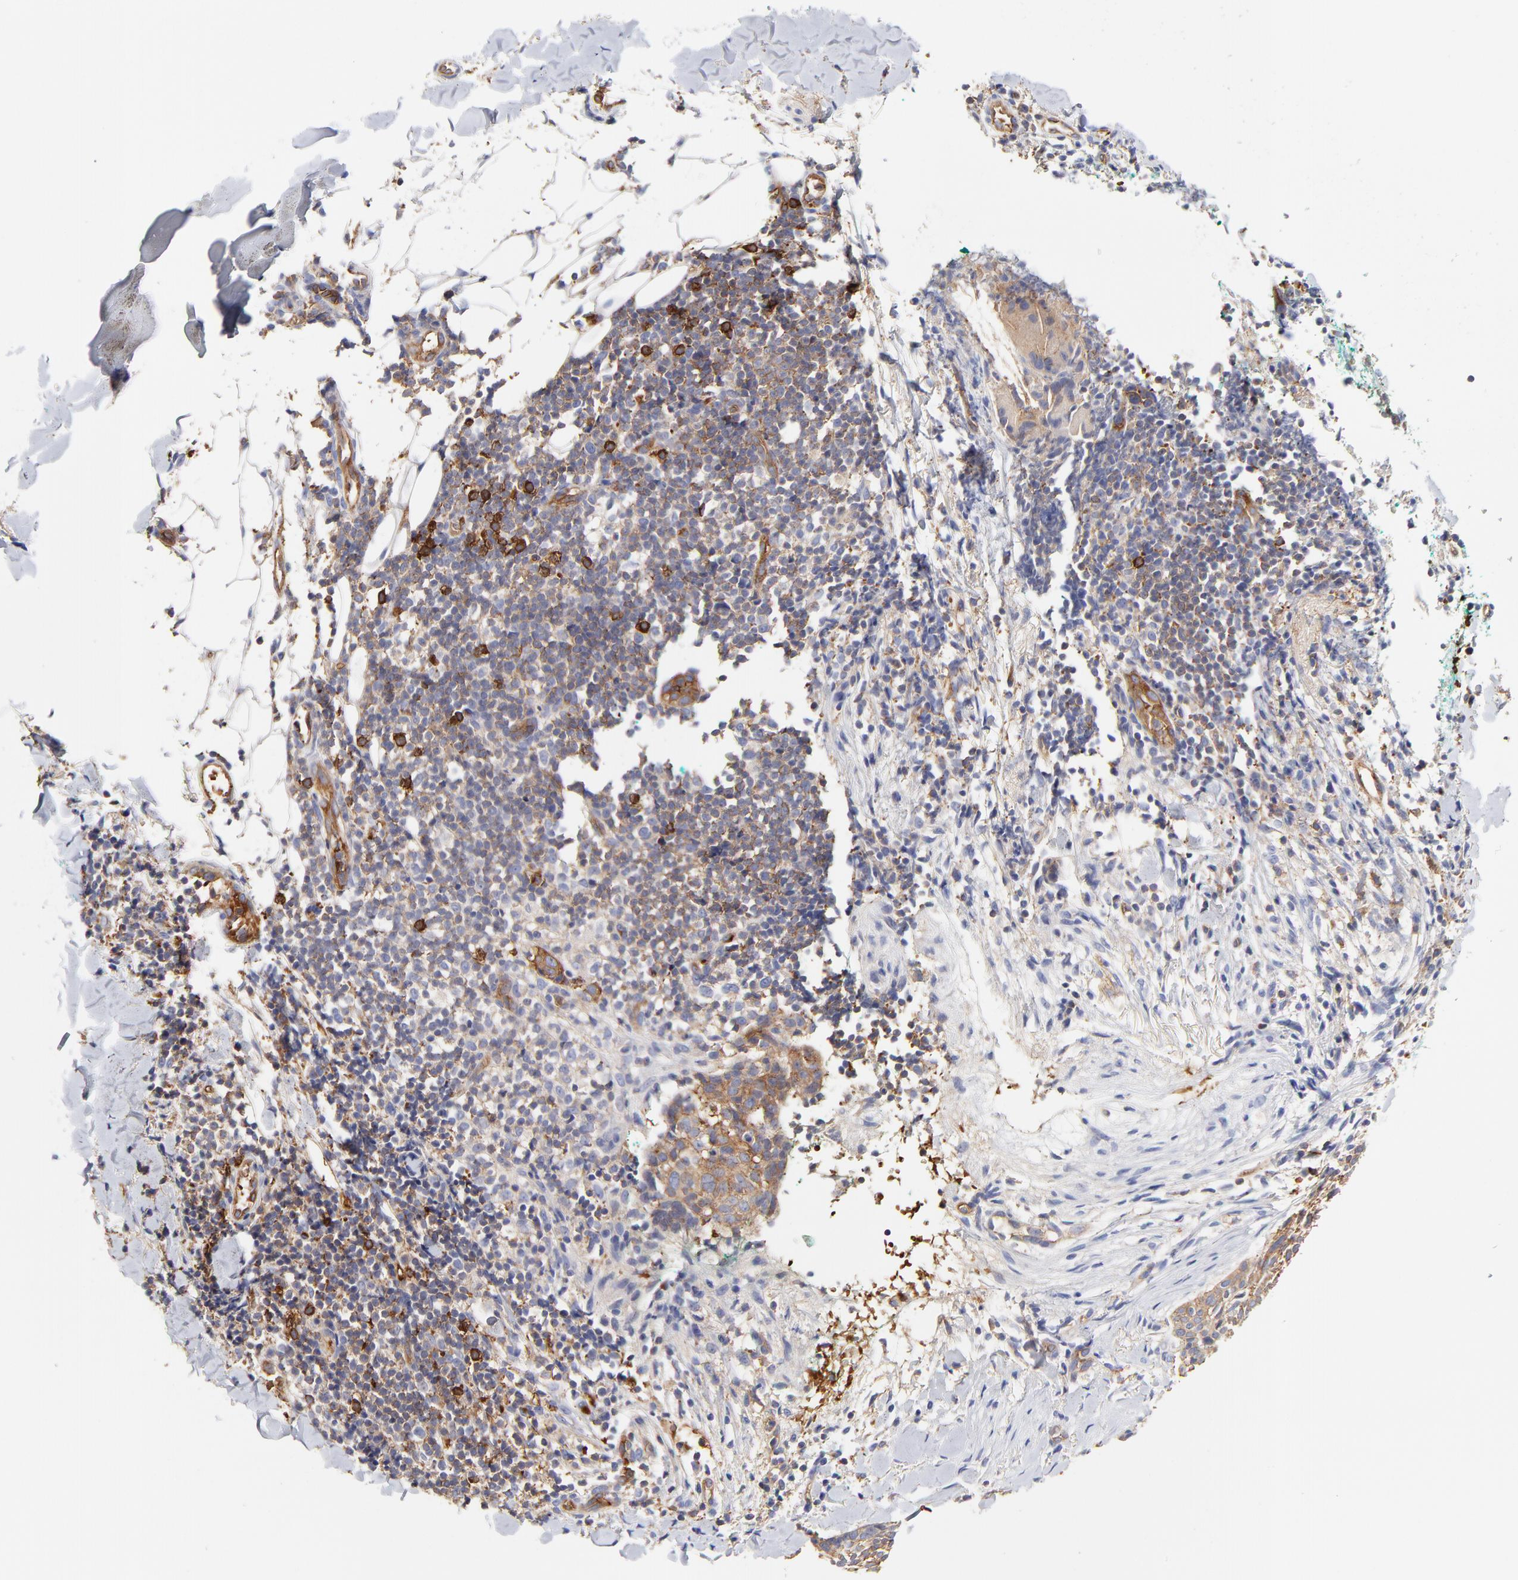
{"staining": {"intensity": "moderate", "quantity": ">75%", "location": "cytoplasmic/membranous"}, "tissue": "skin cancer", "cell_type": "Tumor cells", "image_type": "cancer", "snomed": [{"axis": "morphology", "description": "Normal tissue, NOS"}, {"axis": "morphology", "description": "Basal cell carcinoma"}, {"axis": "topography", "description": "Skin"}], "caption": "Skin cancer stained with IHC reveals moderate cytoplasmic/membranous positivity in approximately >75% of tumor cells. (Brightfield microscopy of DAB IHC at high magnification).", "gene": "CD2AP", "patient": {"sex": "female", "age": 57}}